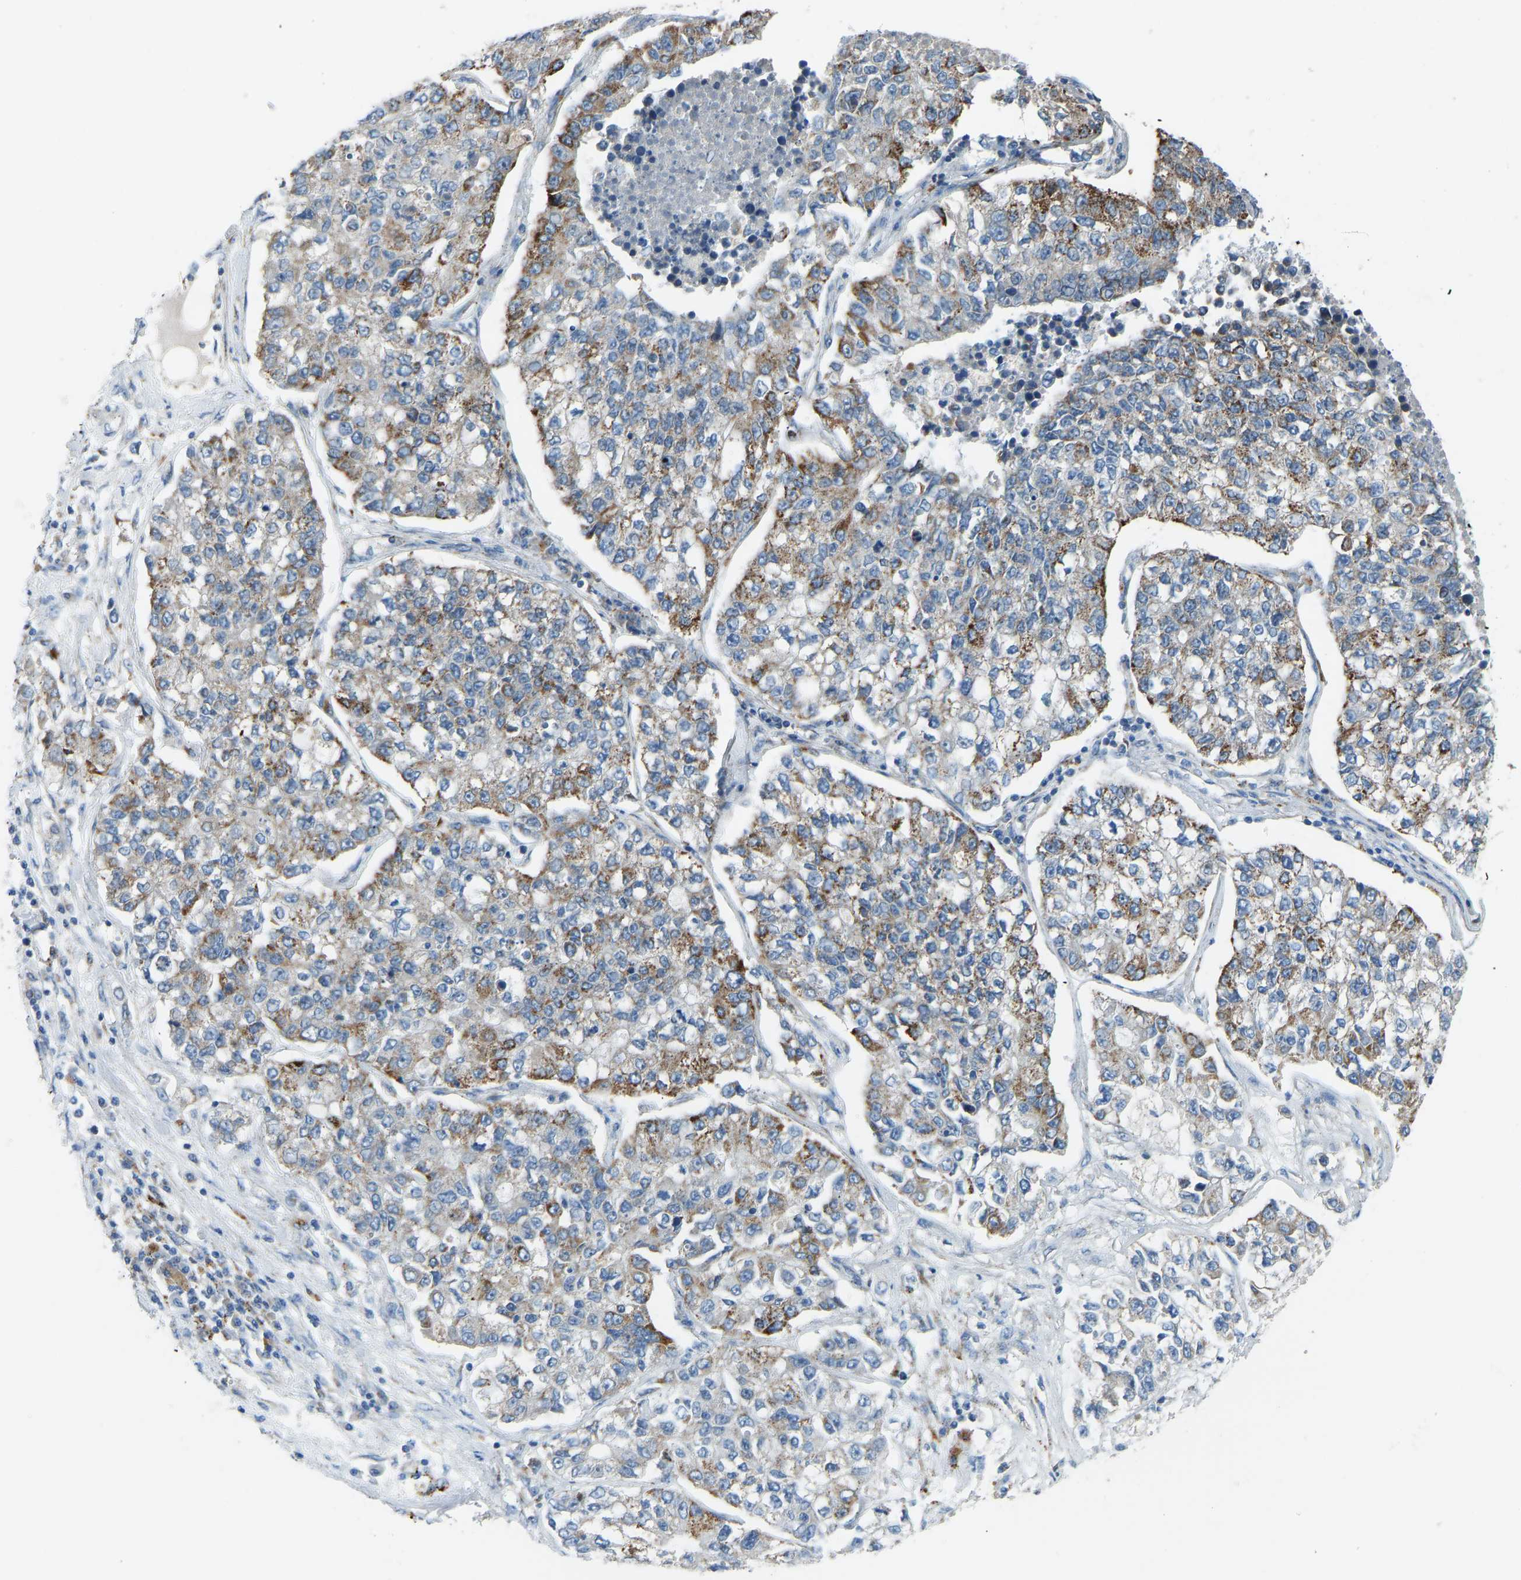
{"staining": {"intensity": "moderate", "quantity": ">75%", "location": "cytoplasmic/membranous"}, "tissue": "lung cancer", "cell_type": "Tumor cells", "image_type": "cancer", "snomed": [{"axis": "morphology", "description": "Adenocarcinoma, NOS"}, {"axis": "topography", "description": "Lung"}], "caption": "Adenocarcinoma (lung) was stained to show a protein in brown. There is medium levels of moderate cytoplasmic/membranous staining in about >75% of tumor cells. Using DAB (brown) and hematoxylin (blue) stains, captured at high magnification using brightfield microscopy.", "gene": "SMIM20", "patient": {"sex": "male", "age": 49}}